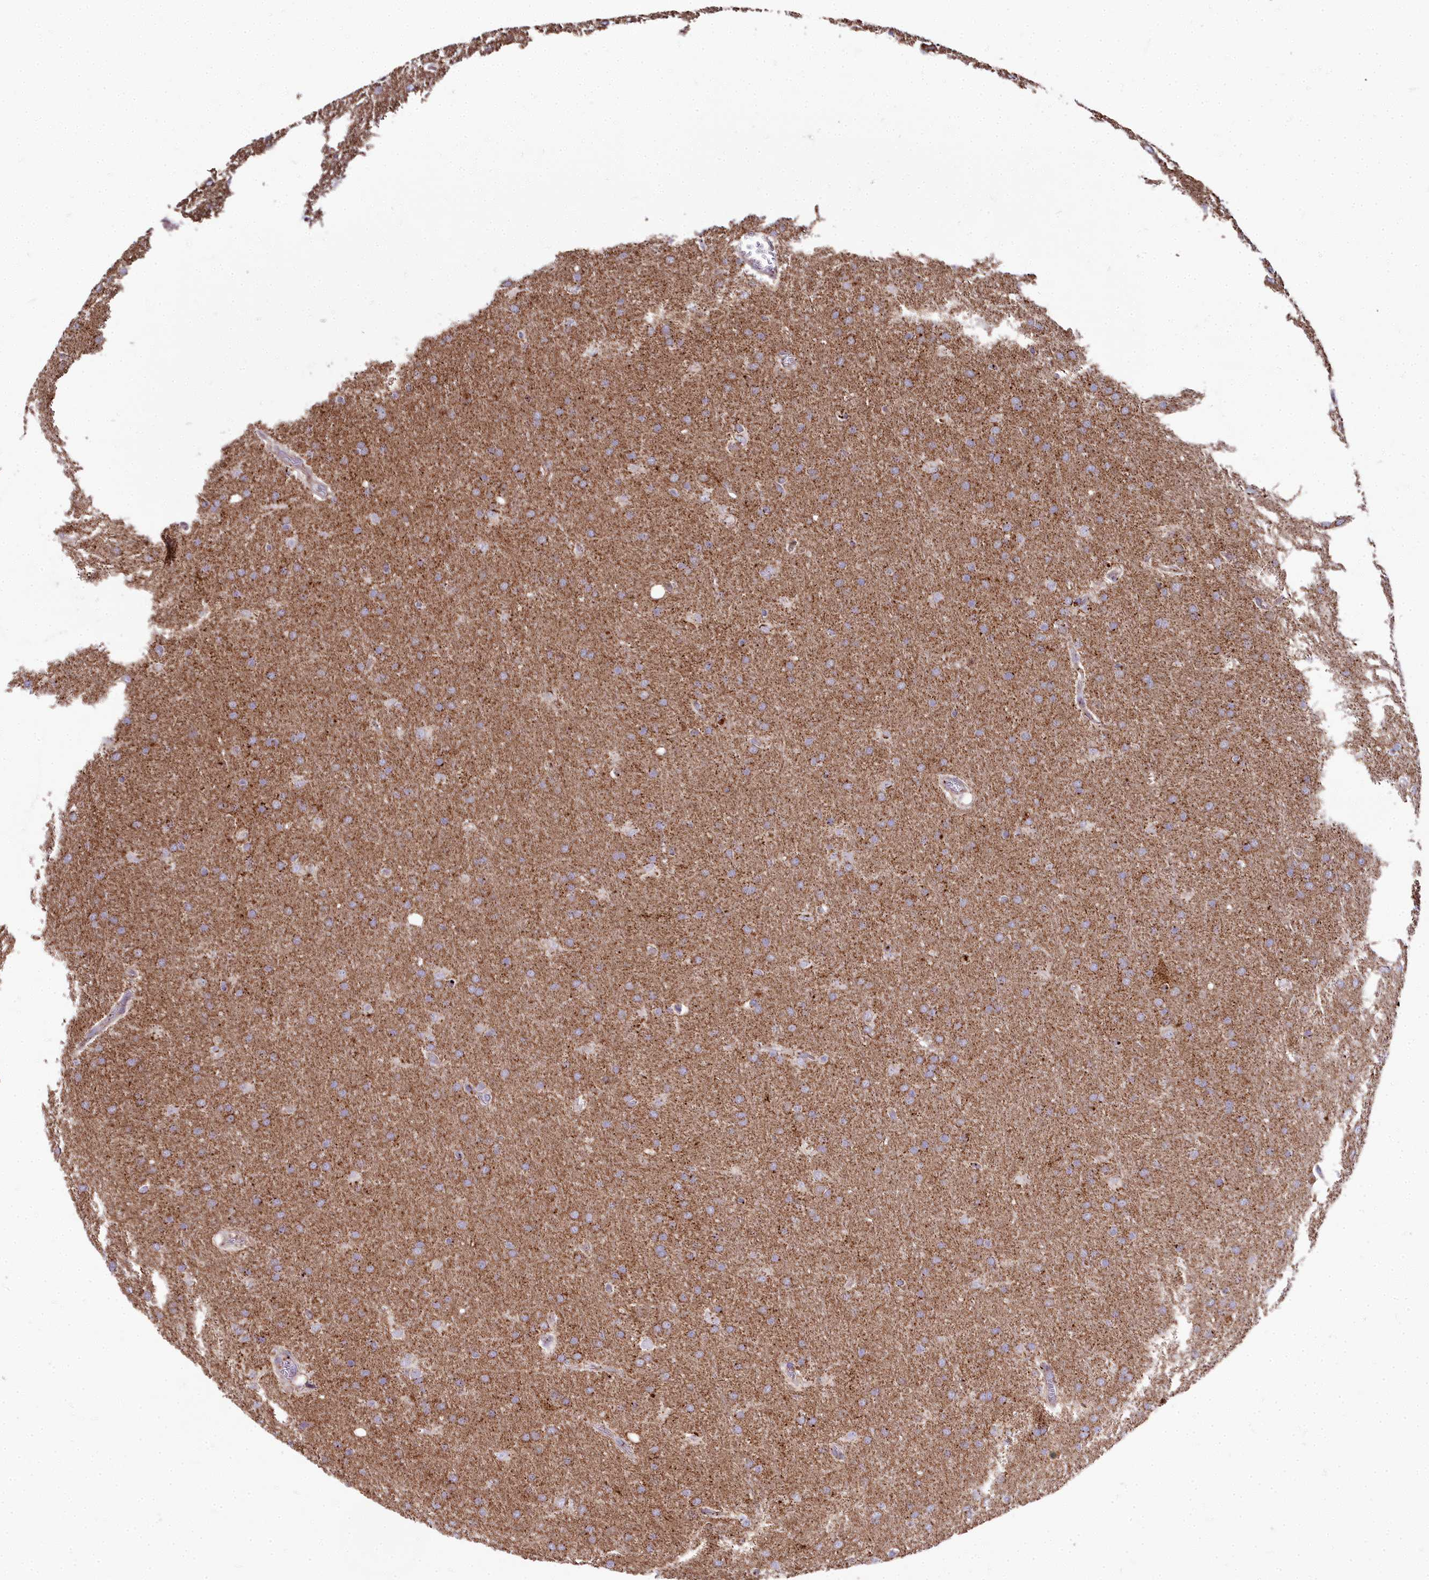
{"staining": {"intensity": "moderate", "quantity": ">75%", "location": "cytoplasmic/membranous"}, "tissue": "glioma", "cell_type": "Tumor cells", "image_type": "cancer", "snomed": [{"axis": "morphology", "description": "Glioma, malignant, Low grade"}, {"axis": "topography", "description": "Brain"}], "caption": "Malignant glioma (low-grade) stained with immunohistochemistry demonstrates moderate cytoplasmic/membranous staining in about >75% of tumor cells.", "gene": "FRMPD1", "patient": {"sex": "female", "age": 32}}